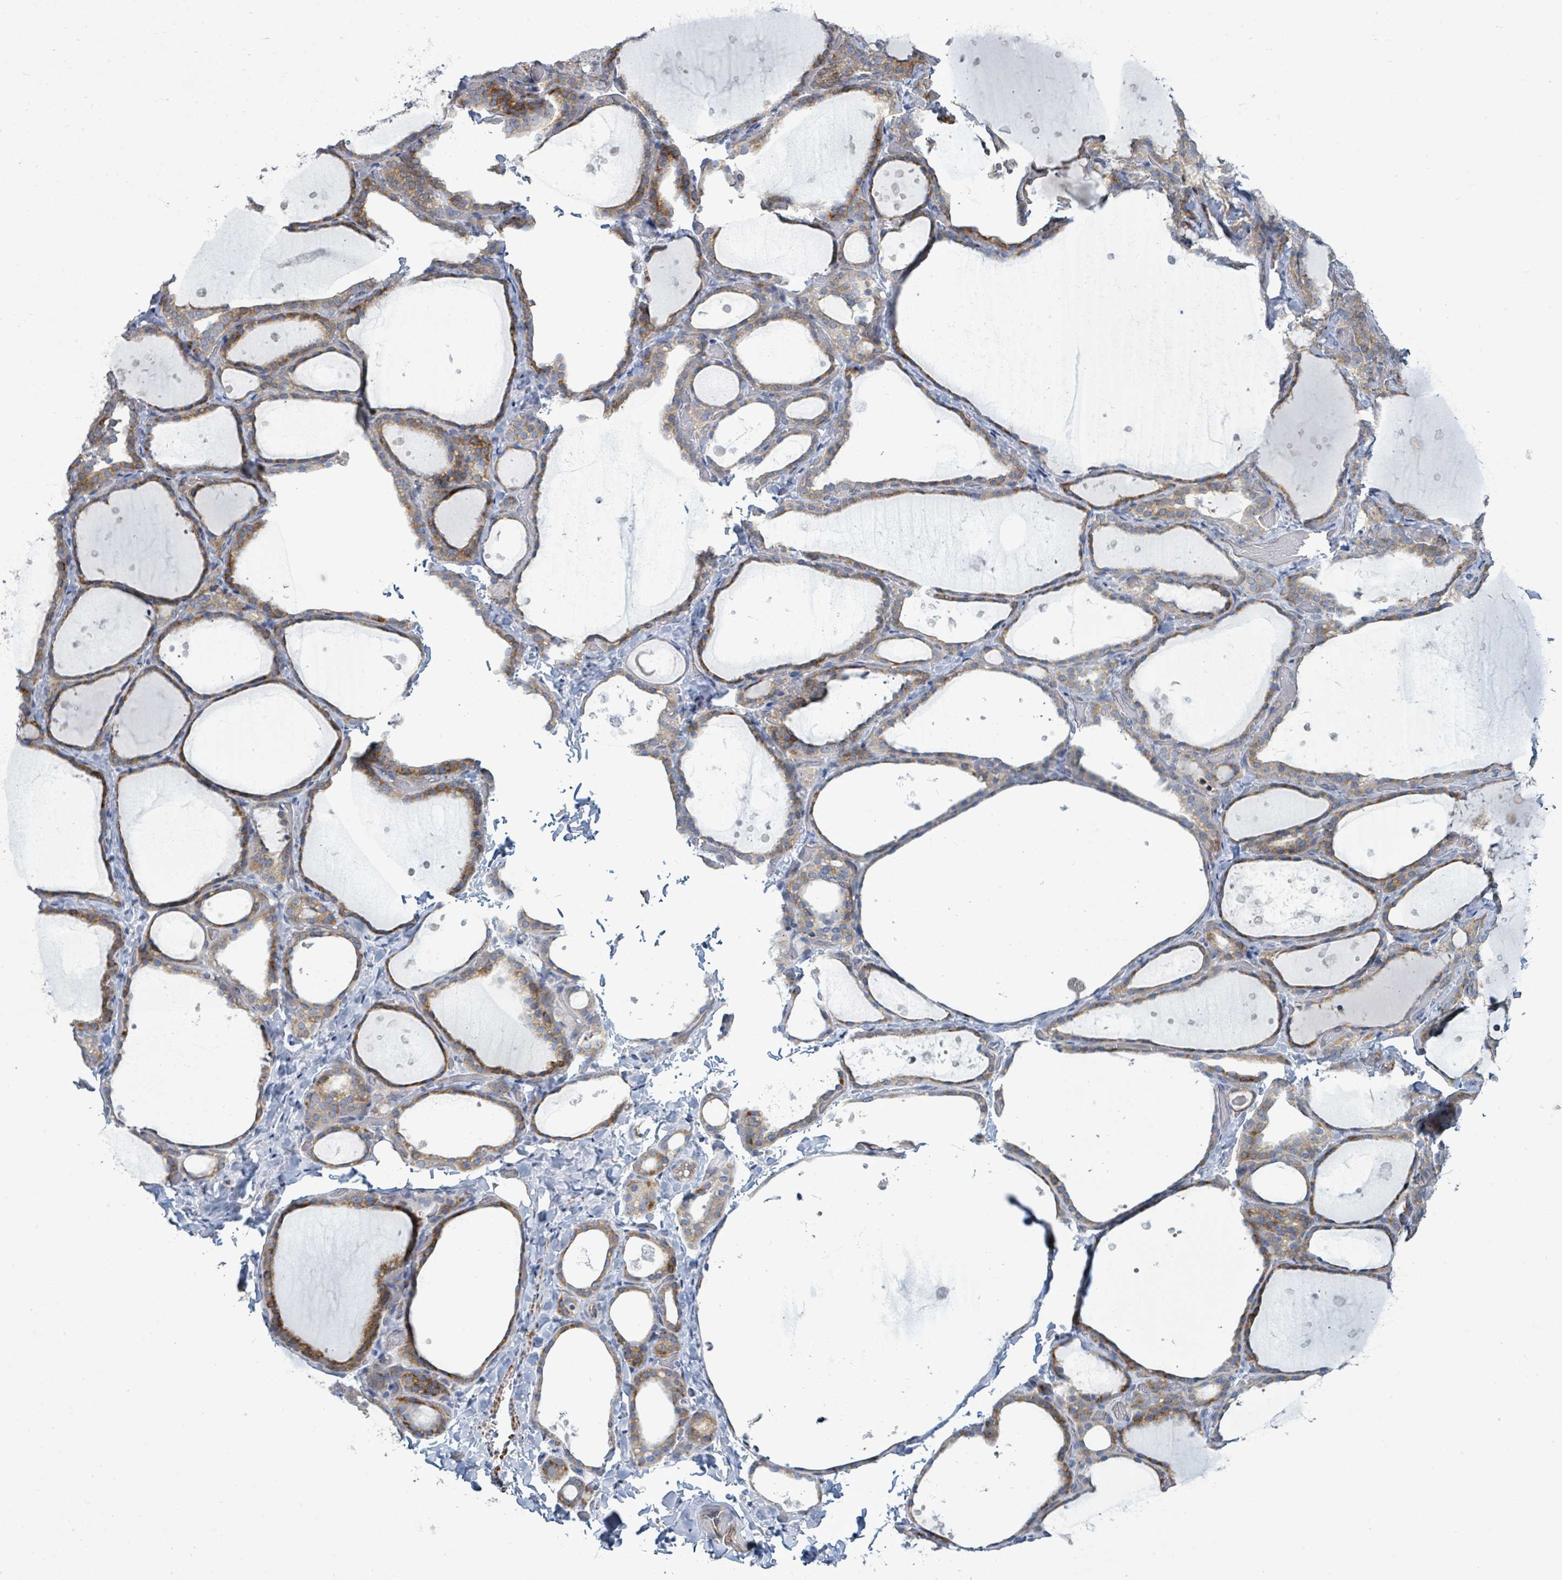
{"staining": {"intensity": "moderate", "quantity": ">75%", "location": "cytoplasmic/membranous"}, "tissue": "thyroid gland", "cell_type": "Glandular cells", "image_type": "normal", "snomed": [{"axis": "morphology", "description": "Normal tissue, NOS"}, {"axis": "topography", "description": "Thyroid gland"}], "caption": "The image exhibits immunohistochemical staining of unremarkable thyroid gland. There is moderate cytoplasmic/membranous expression is seen in about >75% of glandular cells. The staining was performed using DAB to visualize the protein expression in brown, while the nuclei were stained in blue with hematoxylin (Magnification: 20x).", "gene": "SIRPB1", "patient": {"sex": "female", "age": 44}}